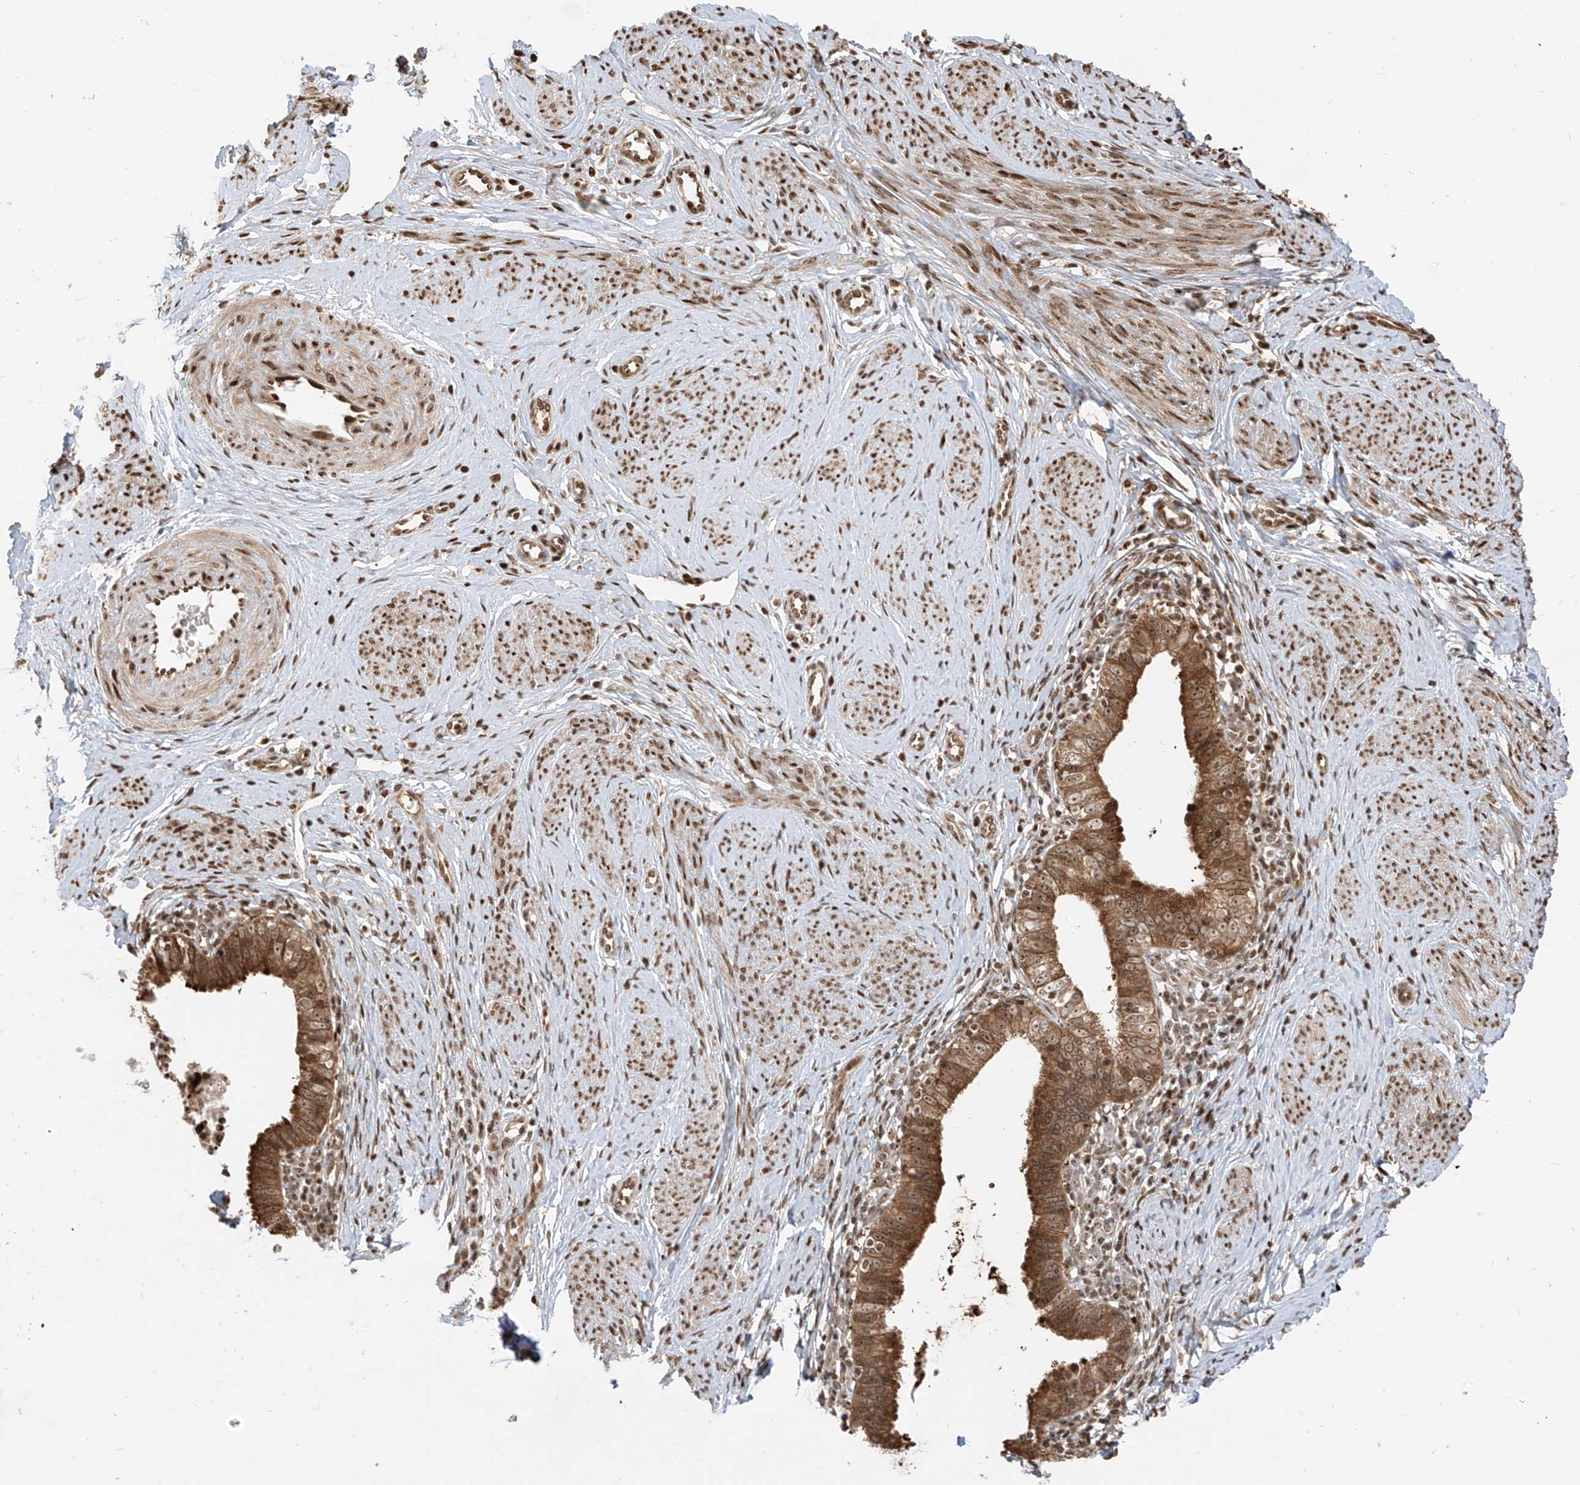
{"staining": {"intensity": "moderate", "quantity": ">75%", "location": "cytoplasmic/membranous,nuclear"}, "tissue": "cervical cancer", "cell_type": "Tumor cells", "image_type": "cancer", "snomed": [{"axis": "morphology", "description": "Adenocarcinoma, NOS"}, {"axis": "topography", "description": "Cervix"}], "caption": "Adenocarcinoma (cervical) was stained to show a protein in brown. There is medium levels of moderate cytoplasmic/membranous and nuclear expression in about >75% of tumor cells. The staining was performed using DAB (3,3'-diaminobenzidine), with brown indicating positive protein expression. Nuclei are stained blue with hematoxylin.", "gene": "VMP1", "patient": {"sex": "female", "age": 36}}